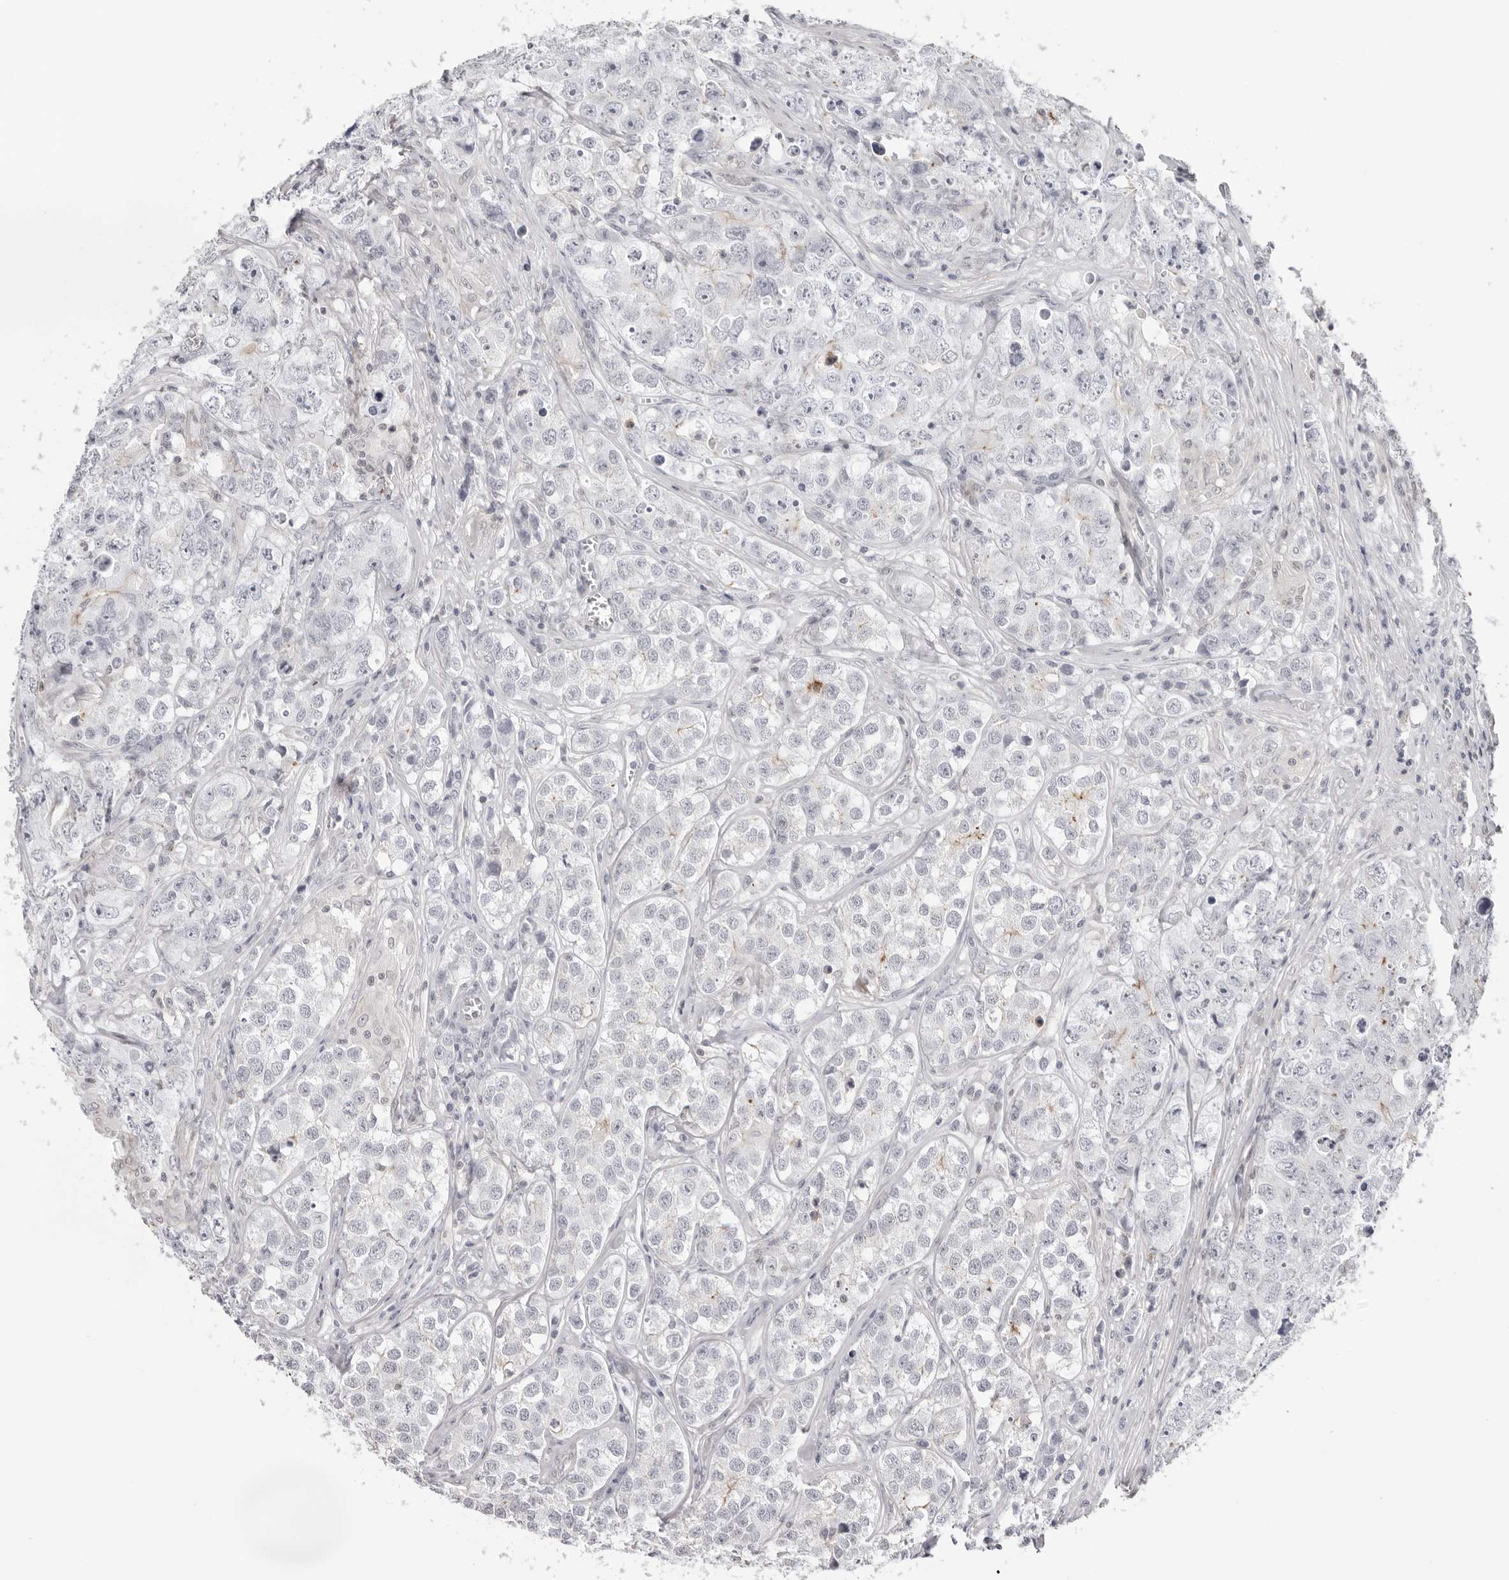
{"staining": {"intensity": "negative", "quantity": "none", "location": "none"}, "tissue": "testis cancer", "cell_type": "Tumor cells", "image_type": "cancer", "snomed": [{"axis": "morphology", "description": "Seminoma, NOS"}, {"axis": "morphology", "description": "Carcinoma, Embryonal, NOS"}, {"axis": "topography", "description": "Testis"}], "caption": "The micrograph reveals no staining of tumor cells in testis cancer (embryonal carcinoma).", "gene": "UNK", "patient": {"sex": "male", "age": 43}}